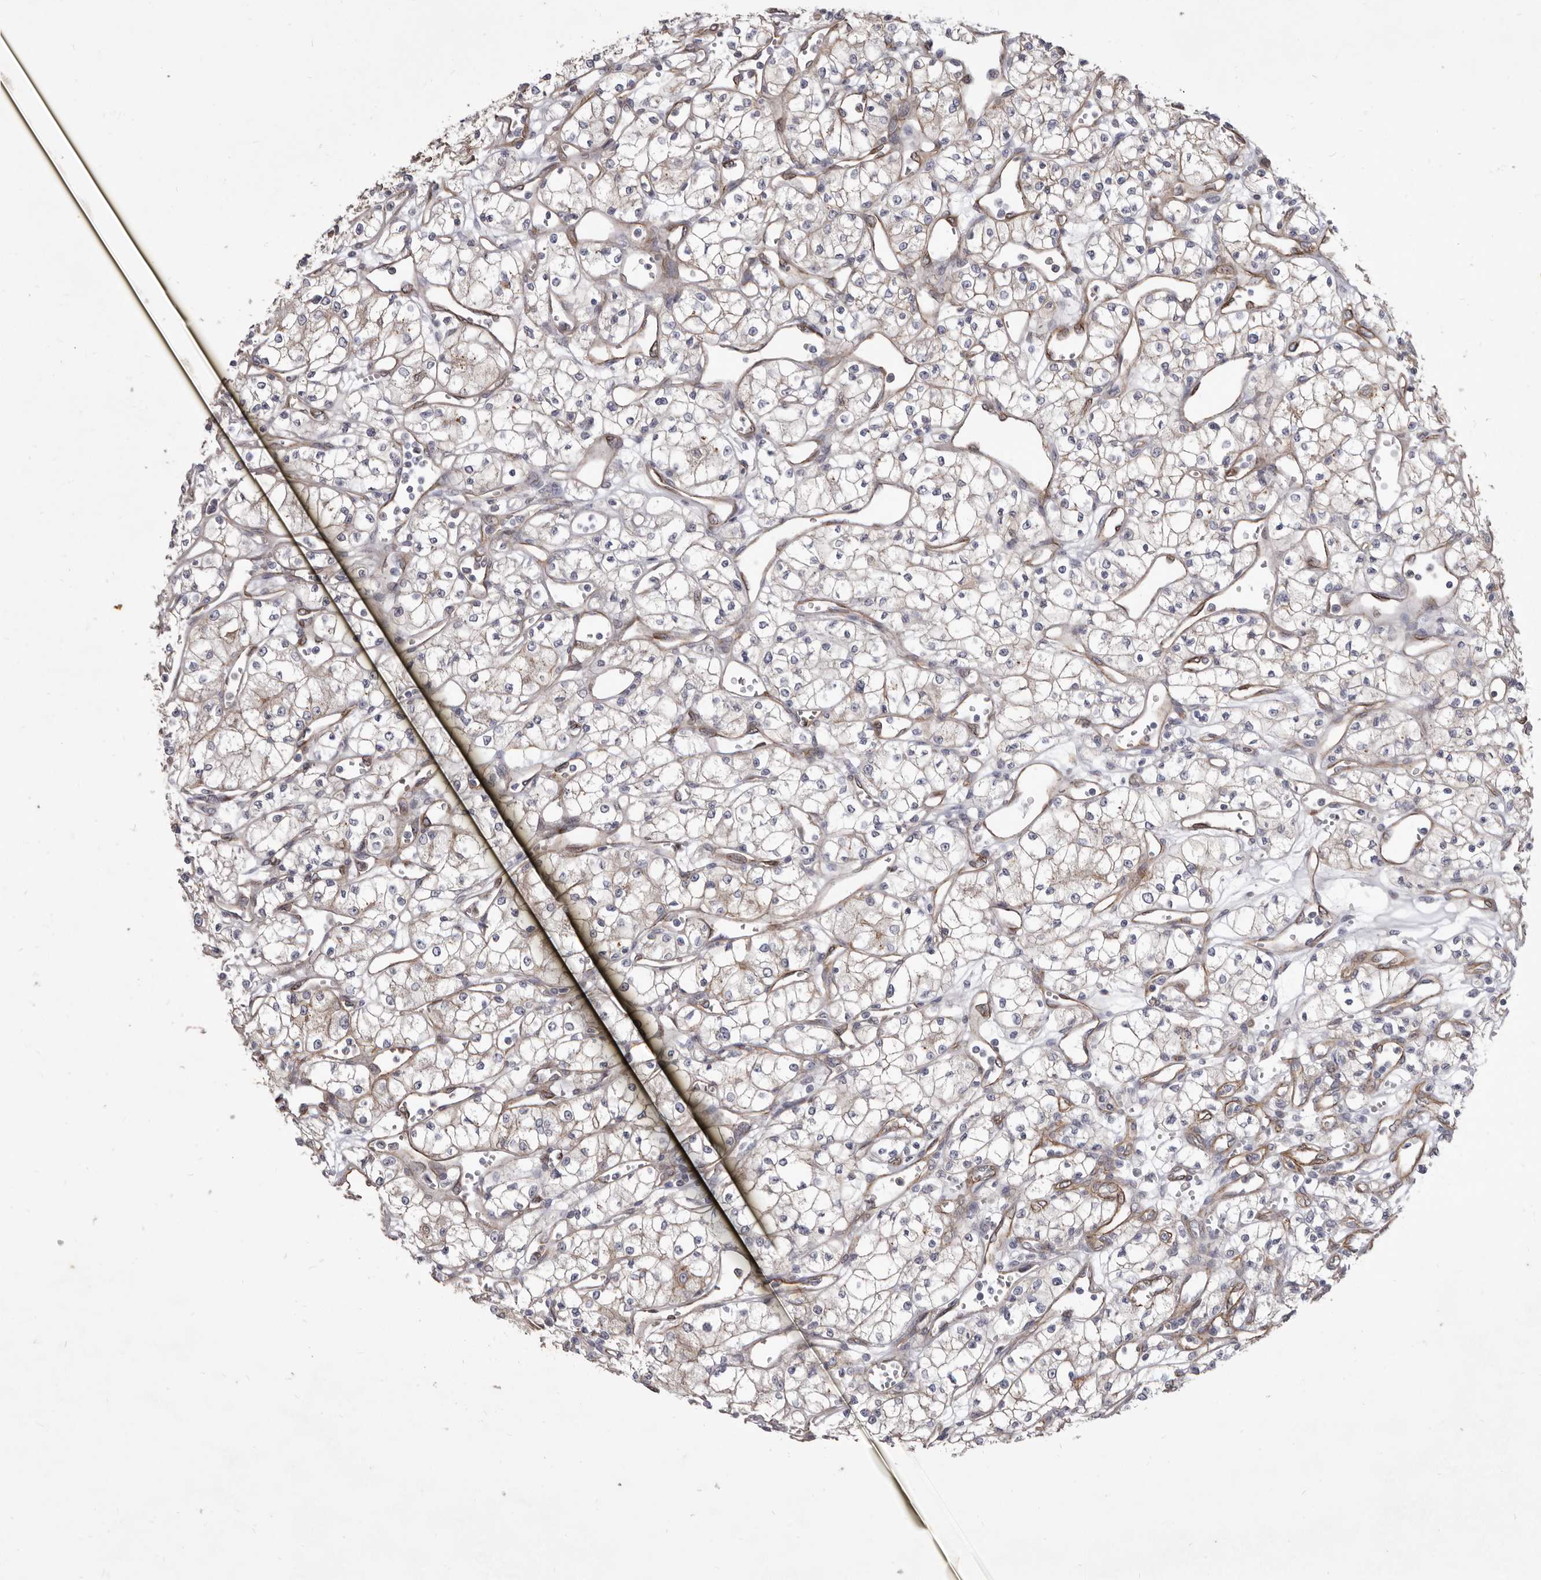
{"staining": {"intensity": "negative", "quantity": "none", "location": "none"}, "tissue": "renal cancer", "cell_type": "Tumor cells", "image_type": "cancer", "snomed": [{"axis": "morphology", "description": "Adenocarcinoma, NOS"}, {"axis": "topography", "description": "Kidney"}], "caption": "Tumor cells show no significant protein positivity in renal adenocarcinoma. The staining was performed using DAB to visualize the protein expression in brown, while the nuclei were stained in blue with hematoxylin (Magnification: 20x).", "gene": "P2RX6", "patient": {"sex": "male", "age": 59}}